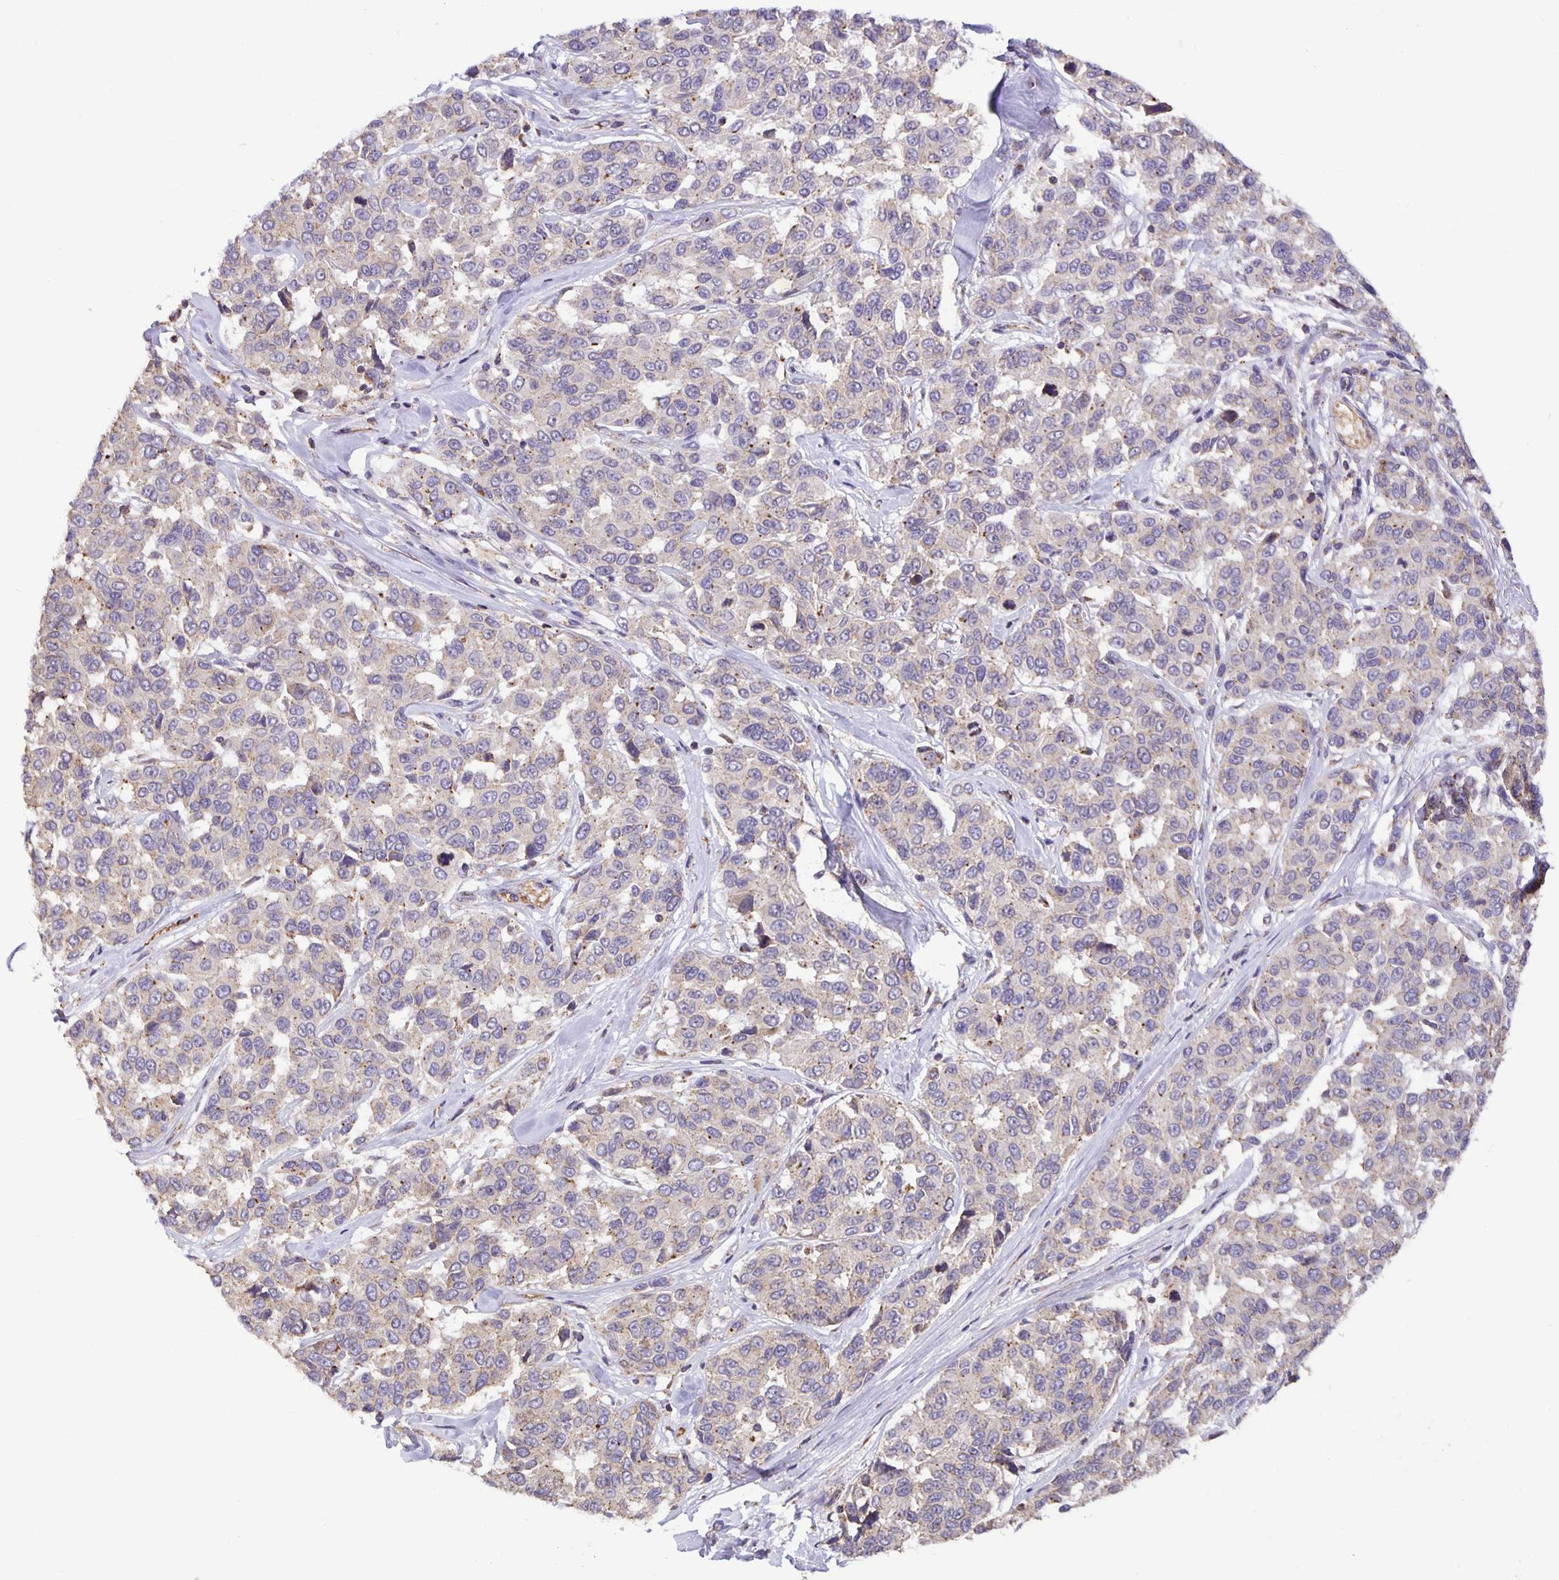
{"staining": {"intensity": "weak", "quantity": "<25%", "location": "cytoplasmic/membranous"}, "tissue": "melanoma", "cell_type": "Tumor cells", "image_type": "cancer", "snomed": [{"axis": "morphology", "description": "Malignant melanoma, NOS"}, {"axis": "topography", "description": "Skin"}], "caption": "There is no significant expression in tumor cells of malignant melanoma. Nuclei are stained in blue.", "gene": "TMEM71", "patient": {"sex": "female", "age": 66}}